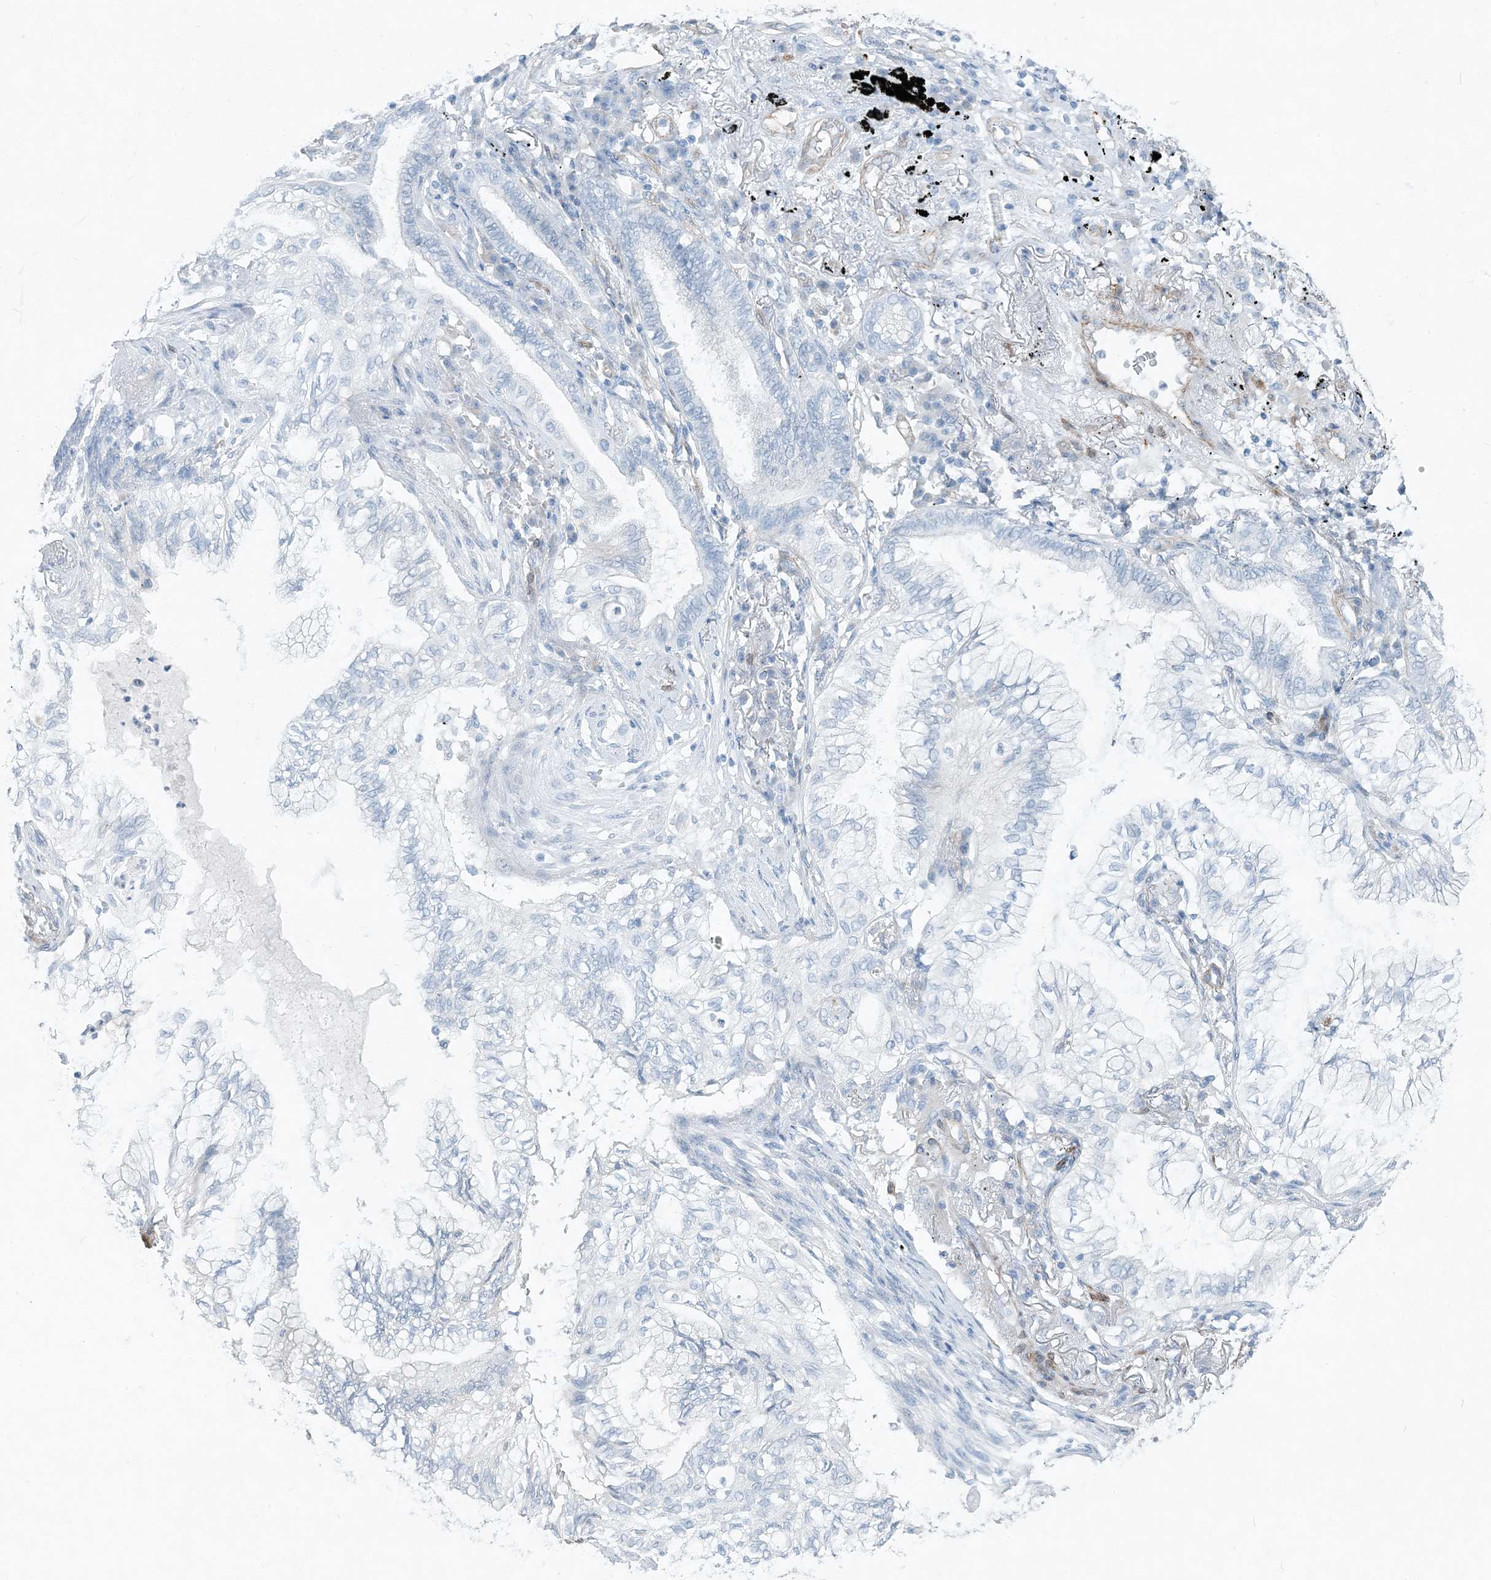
{"staining": {"intensity": "negative", "quantity": "none", "location": "none"}, "tissue": "lung cancer", "cell_type": "Tumor cells", "image_type": "cancer", "snomed": [{"axis": "morphology", "description": "Normal tissue, NOS"}, {"axis": "morphology", "description": "Adenocarcinoma, NOS"}, {"axis": "topography", "description": "Bronchus"}, {"axis": "topography", "description": "Lung"}], "caption": "A micrograph of human lung cancer is negative for staining in tumor cells.", "gene": "PGM5", "patient": {"sex": "female", "age": 70}}